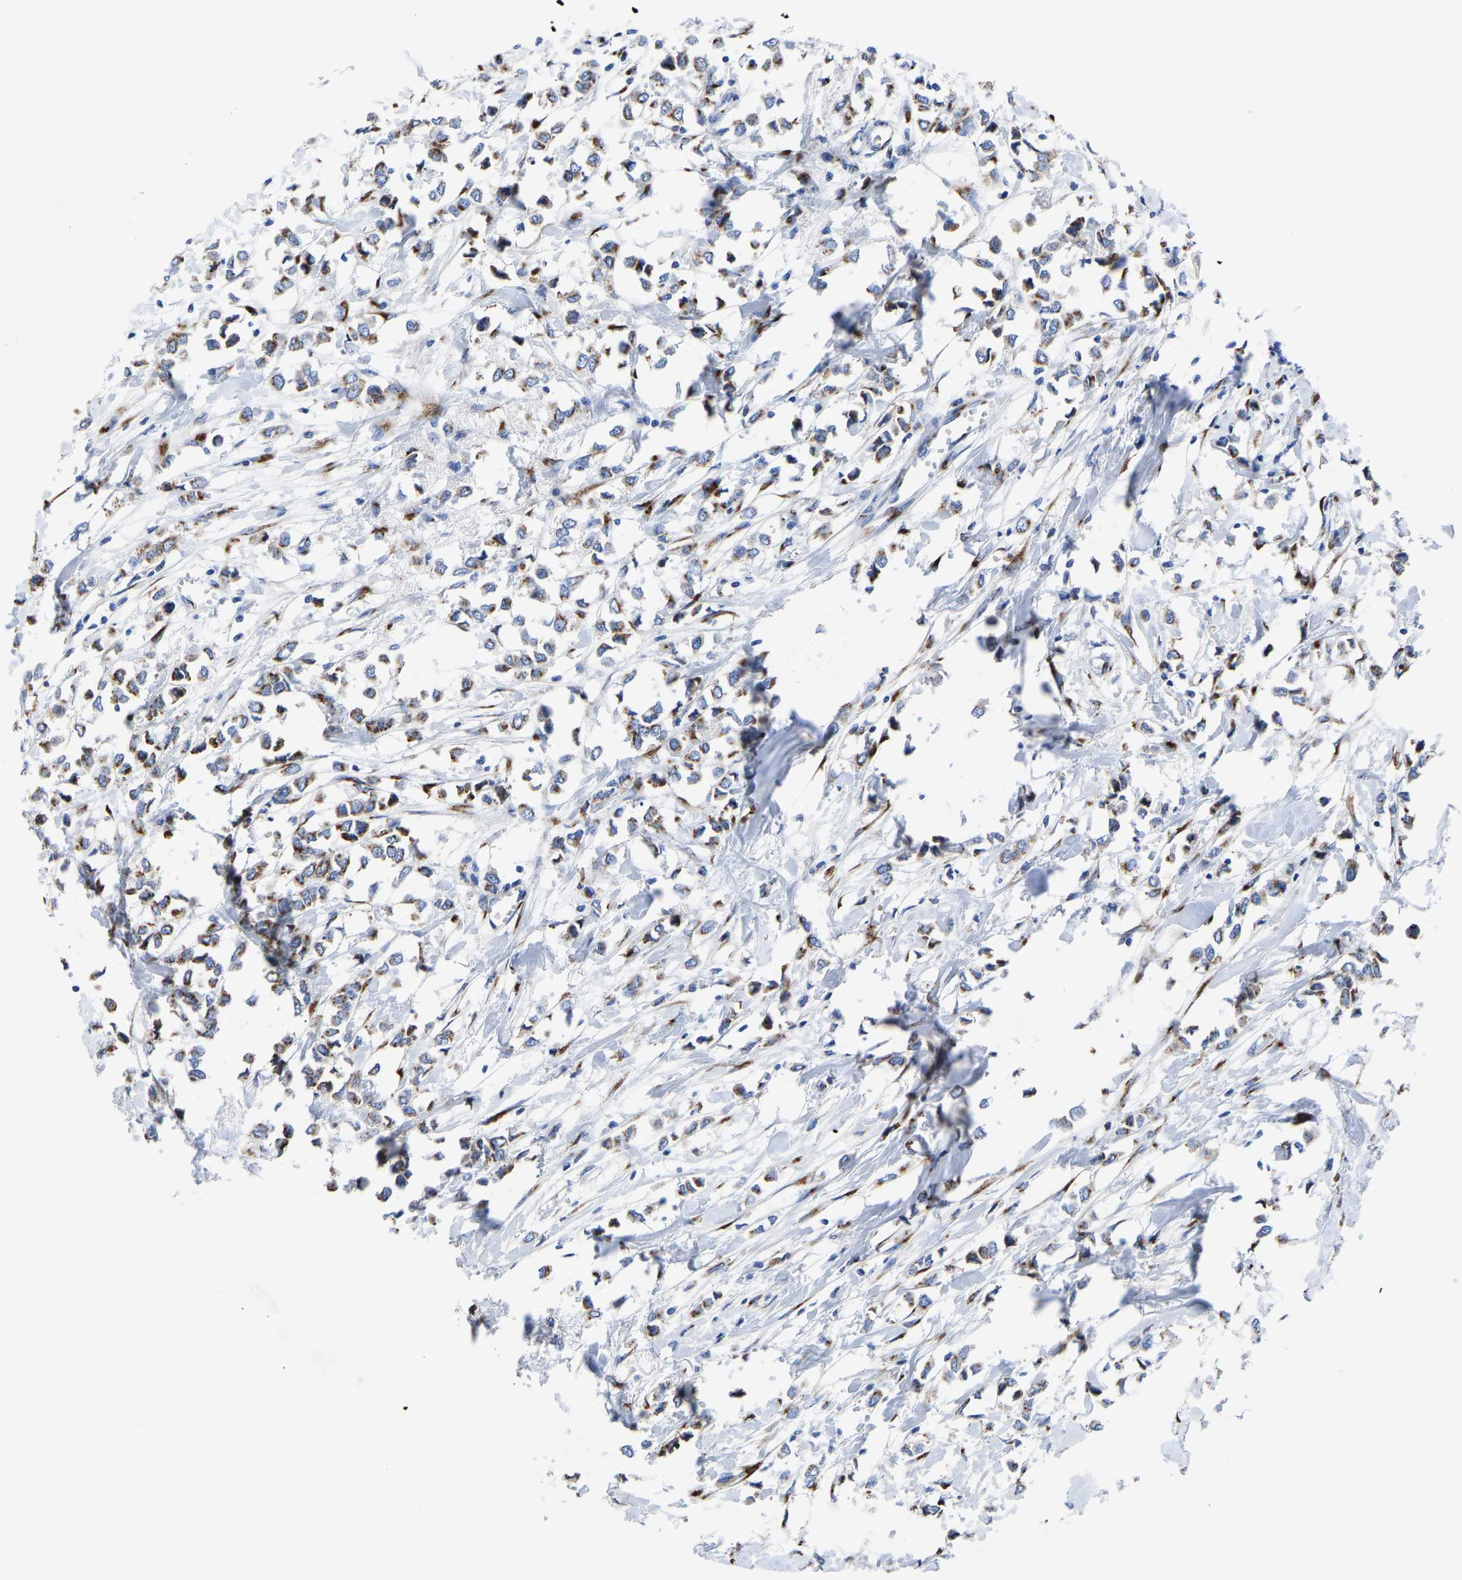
{"staining": {"intensity": "moderate", "quantity": ">75%", "location": "cytoplasmic/membranous"}, "tissue": "breast cancer", "cell_type": "Tumor cells", "image_type": "cancer", "snomed": [{"axis": "morphology", "description": "Lobular carcinoma"}, {"axis": "topography", "description": "Breast"}], "caption": "Breast cancer (lobular carcinoma) stained for a protein demonstrates moderate cytoplasmic/membranous positivity in tumor cells. (Brightfield microscopy of DAB IHC at high magnification).", "gene": "TMEM87A", "patient": {"sex": "female", "age": 51}}